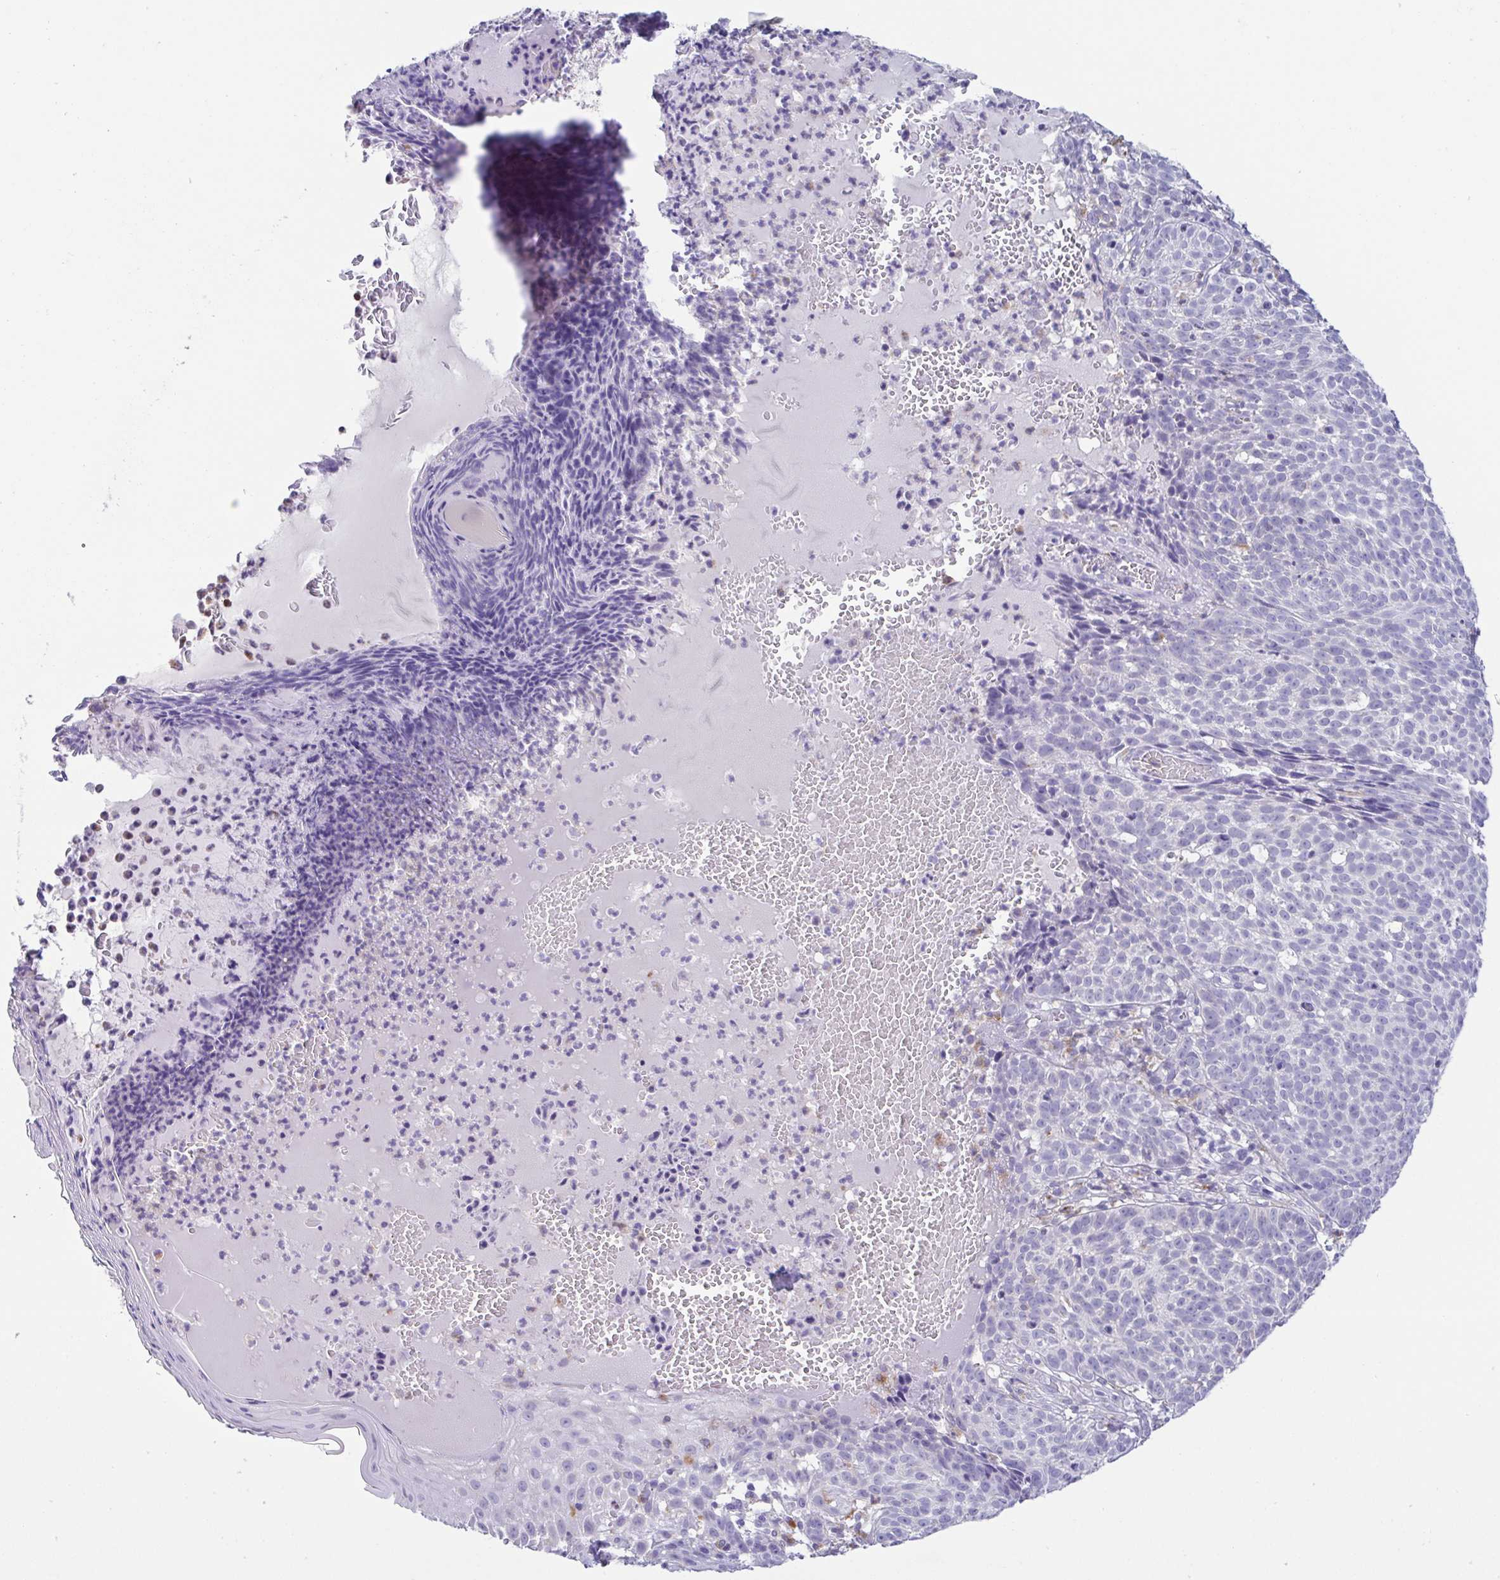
{"staining": {"intensity": "negative", "quantity": "none", "location": "none"}, "tissue": "skin cancer", "cell_type": "Tumor cells", "image_type": "cancer", "snomed": [{"axis": "morphology", "description": "Basal cell carcinoma"}, {"axis": "topography", "description": "Skin"}], "caption": "High magnification brightfield microscopy of skin cancer (basal cell carcinoma) stained with DAB (3,3'-diaminobenzidine) (brown) and counterstained with hematoxylin (blue): tumor cells show no significant staining.", "gene": "ATP6V1G2", "patient": {"sex": "male", "age": 90}}